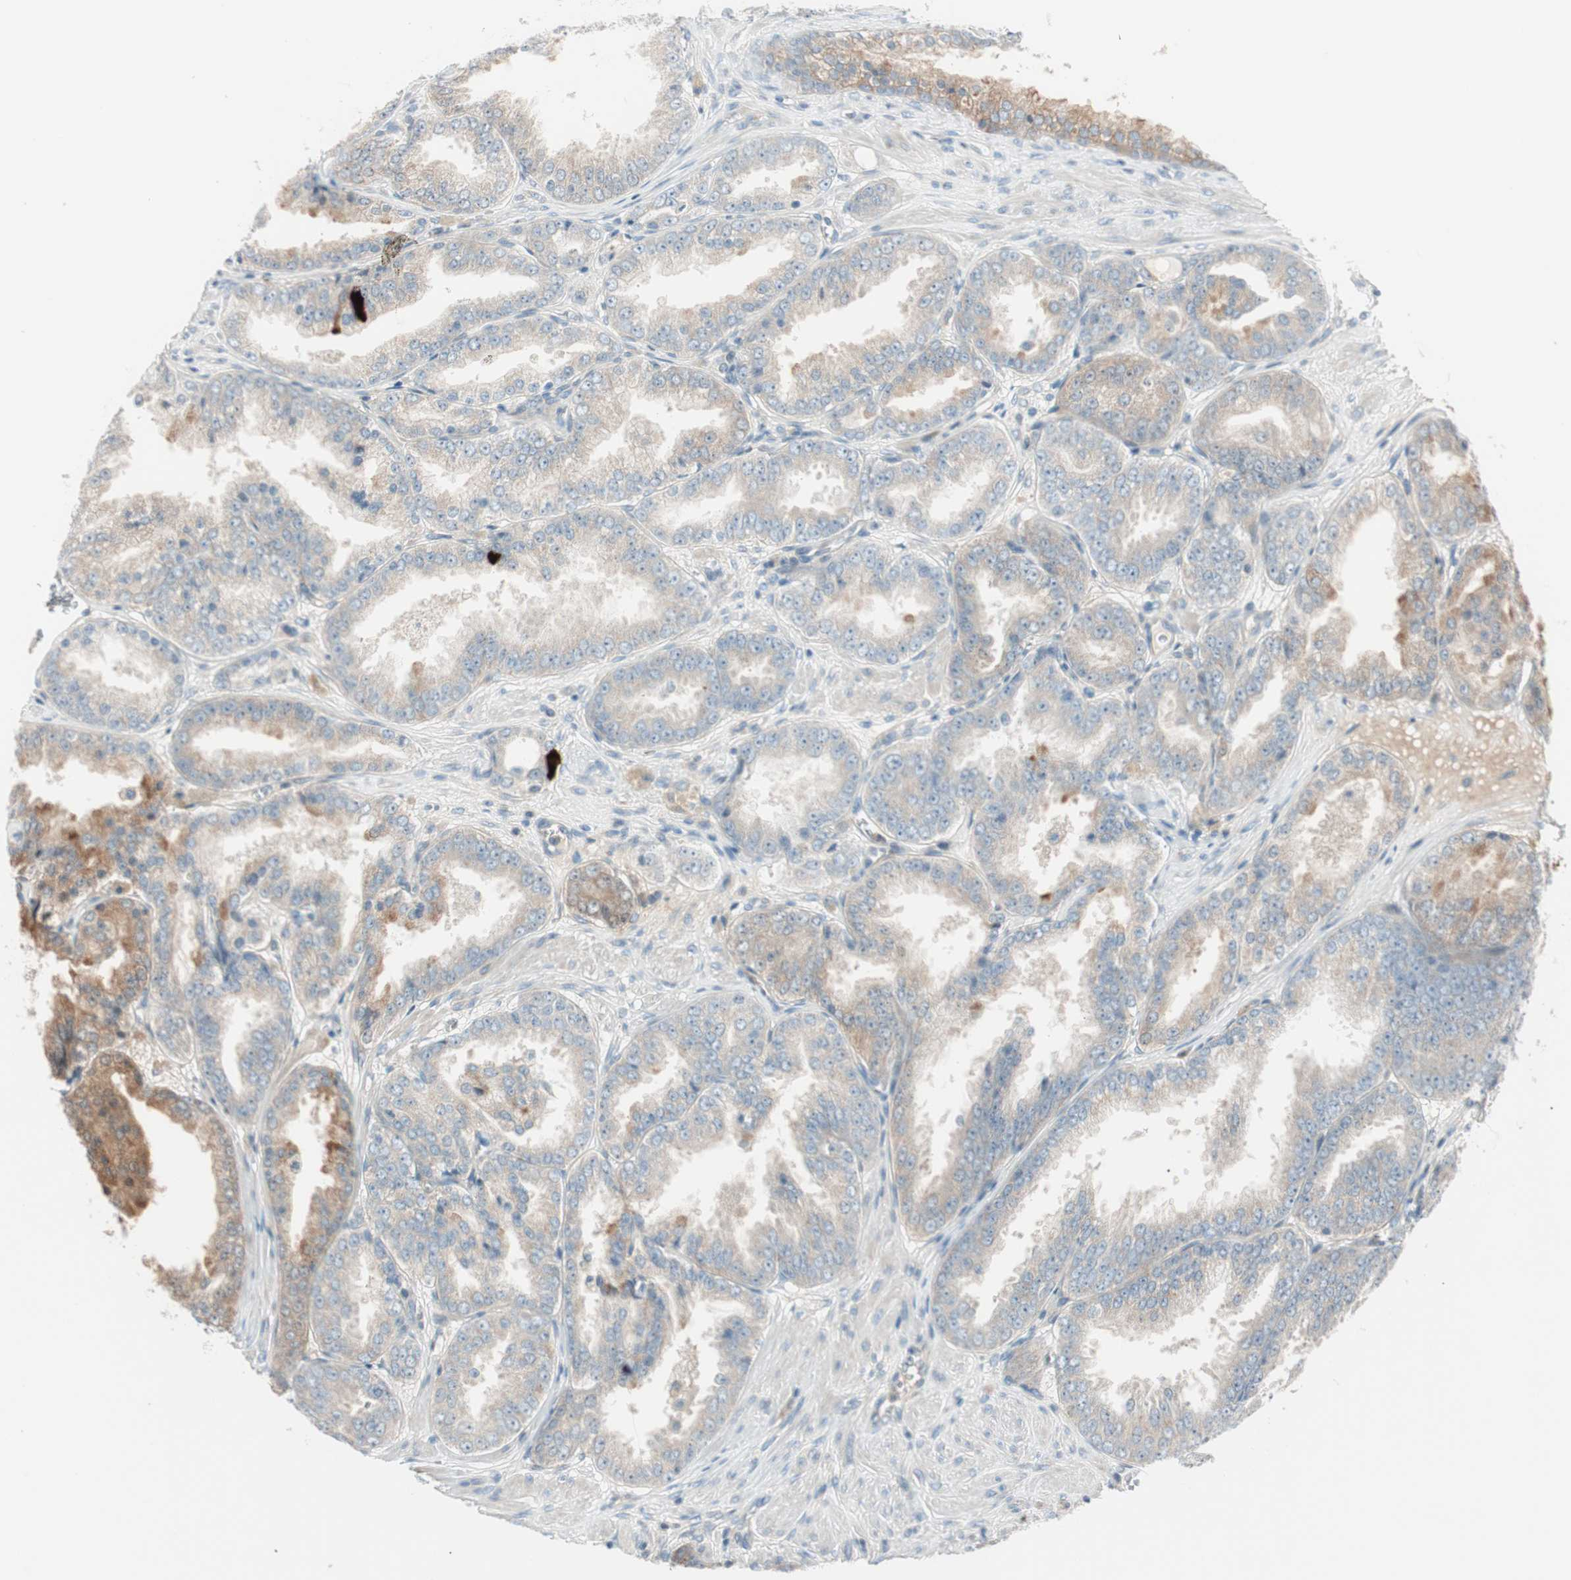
{"staining": {"intensity": "weak", "quantity": ">75%", "location": "cytoplasmic/membranous"}, "tissue": "prostate cancer", "cell_type": "Tumor cells", "image_type": "cancer", "snomed": [{"axis": "morphology", "description": "Adenocarcinoma, High grade"}, {"axis": "topography", "description": "Prostate"}], "caption": "Immunohistochemistry photomicrograph of neoplastic tissue: prostate adenocarcinoma (high-grade) stained using immunohistochemistry exhibits low levels of weak protein expression localized specifically in the cytoplasmic/membranous of tumor cells, appearing as a cytoplasmic/membranous brown color.", "gene": "CGRRF1", "patient": {"sex": "male", "age": 61}}